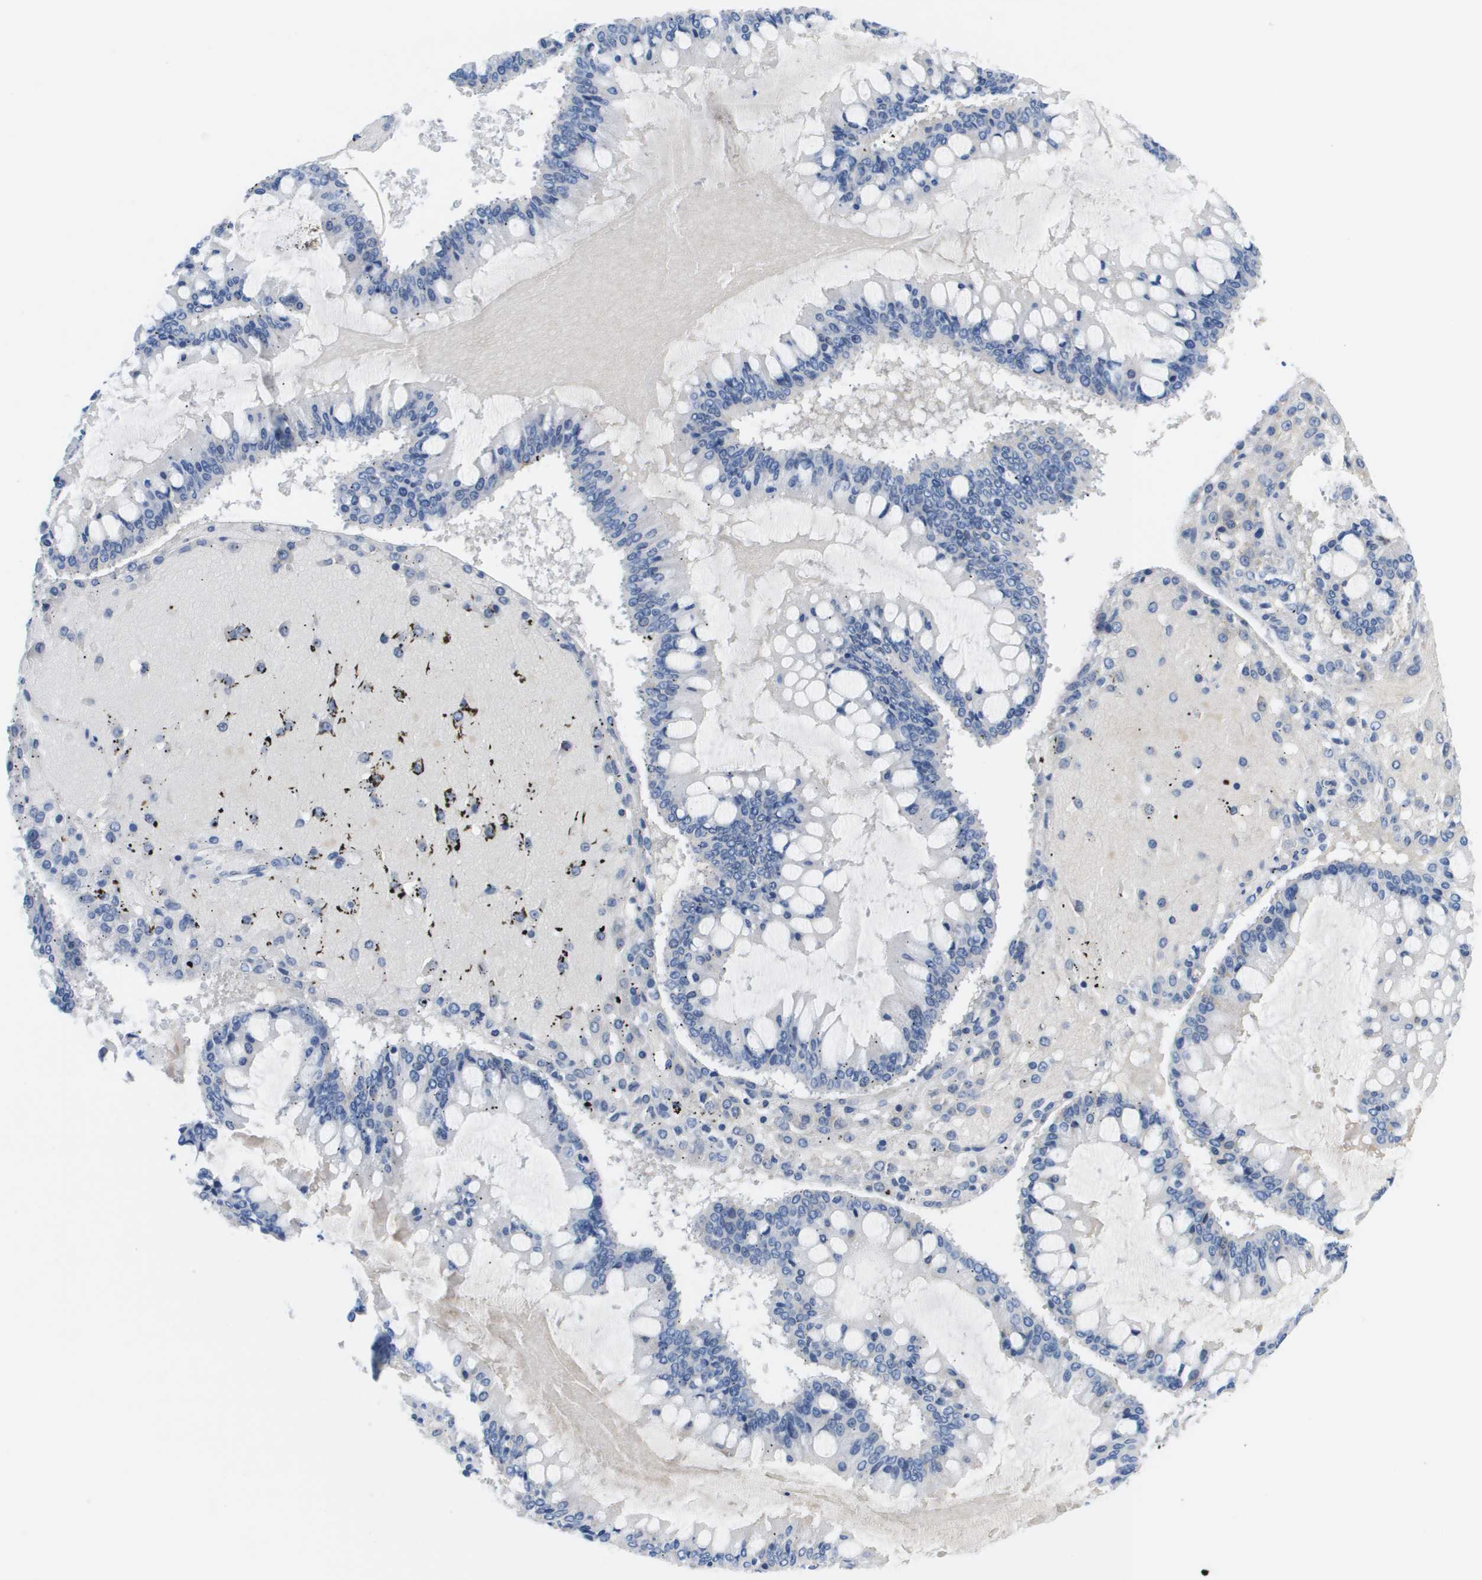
{"staining": {"intensity": "negative", "quantity": "none", "location": "none"}, "tissue": "ovarian cancer", "cell_type": "Tumor cells", "image_type": "cancer", "snomed": [{"axis": "morphology", "description": "Cystadenocarcinoma, mucinous, NOS"}, {"axis": "topography", "description": "Ovary"}], "caption": "The histopathology image reveals no significant staining in tumor cells of ovarian mucinous cystadenocarcinoma. (DAB (3,3'-diaminobenzidine) IHC visualized using brightfield microscopy, high magnification).", "gene": "APOA1", "patient": {"sex": "female", "age": 73}}